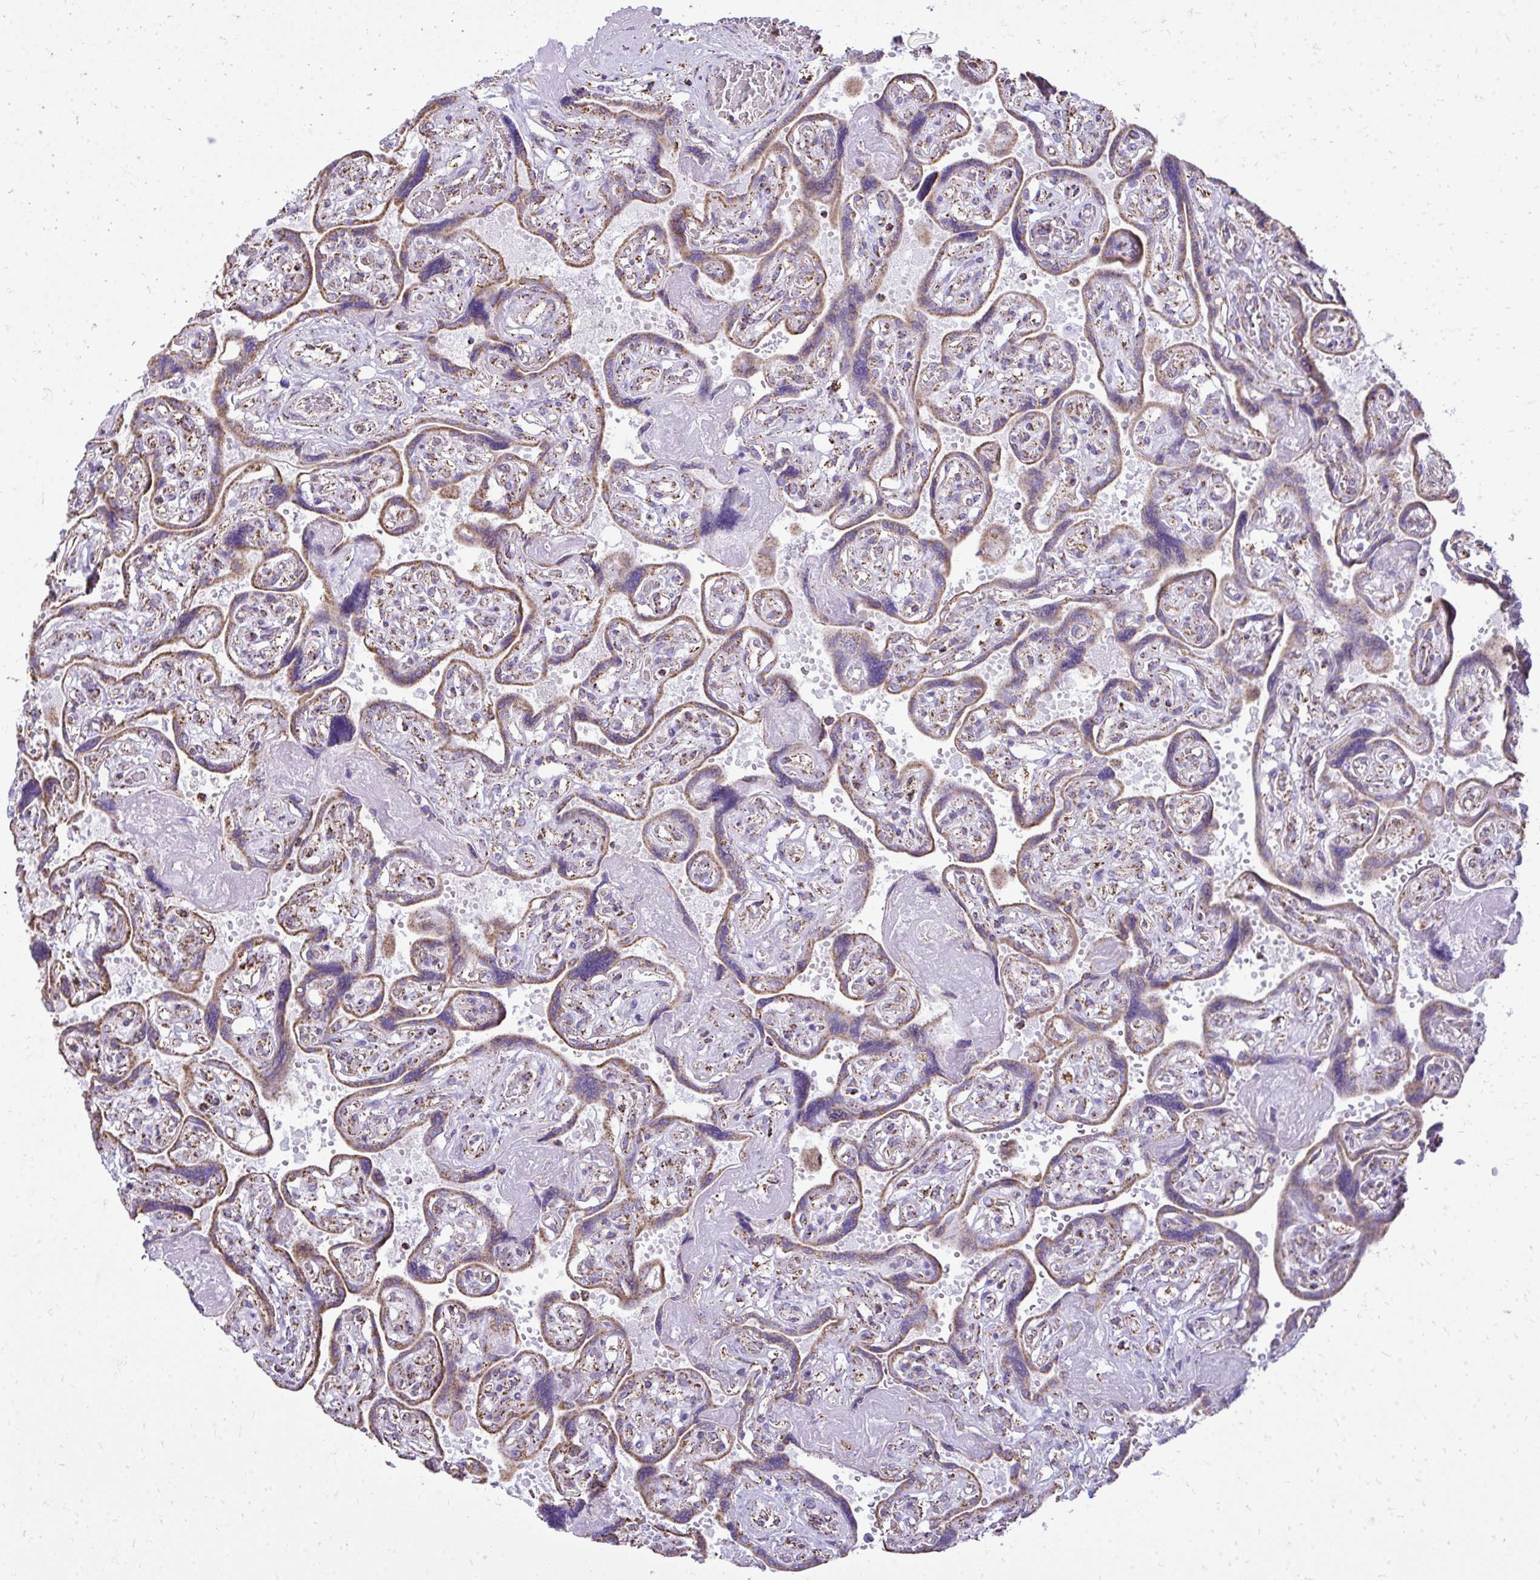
{"staining": {"intensity": "weak", "quantity": ">75%", "location": "cytoplasmic/membranous"}, "tissue": "placenta", "cell_type": "Decidual cells", "image_type": "normal", "snomed": [{"axis": "morphology", "description": "Normal tissue, NOS"}, {"axis": "topography", "description": "Placenta"}], "caption": "Placenta stained with IHC exhibits weak cytoplasmic/membranous expression in approximately >75% of decidual cells.", "gene": "MPZL2", "patient": {"sex": "female", "age": 32}}